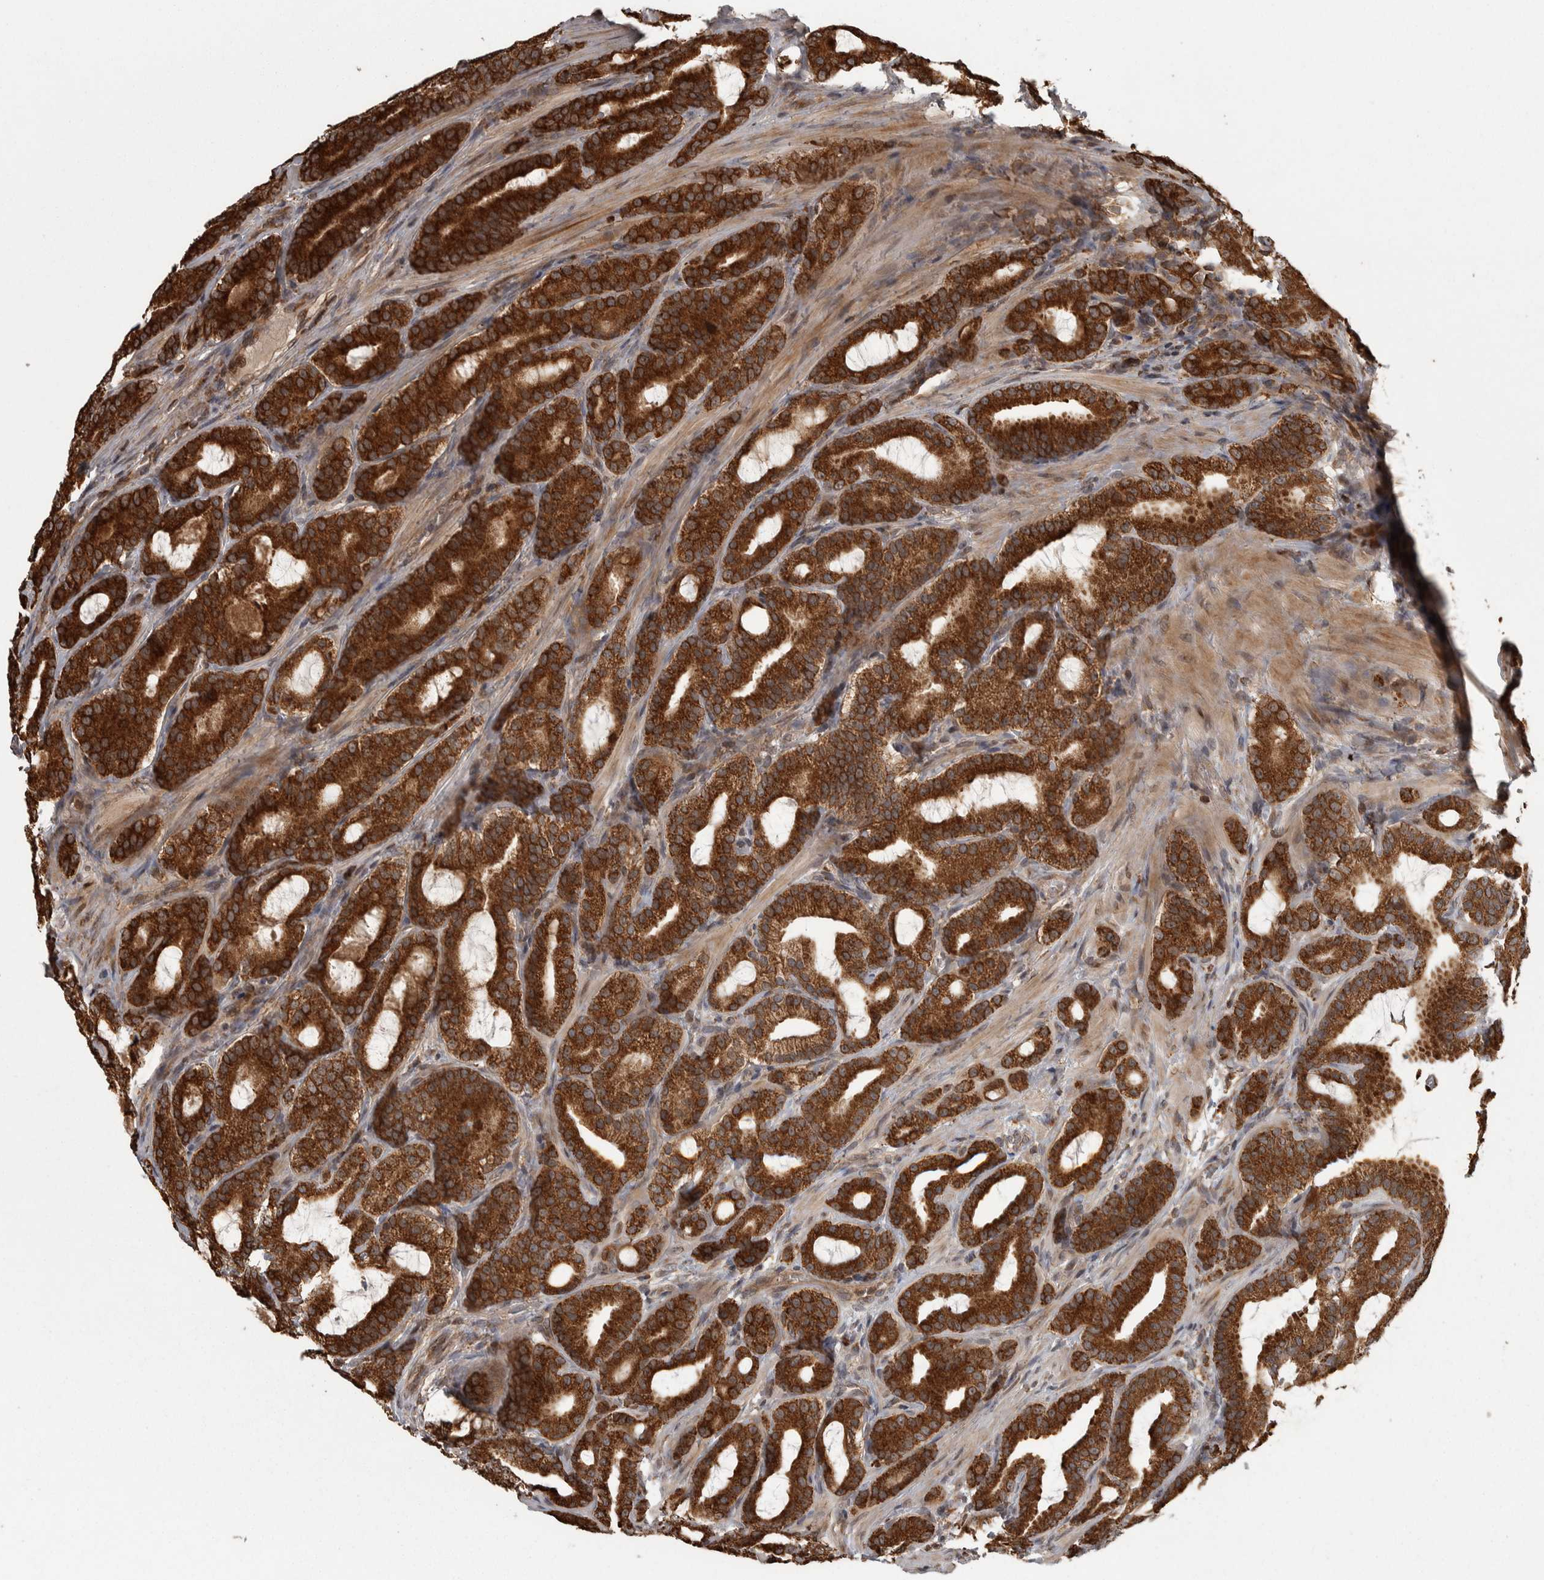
{"staining": {"intensity": "strong", "quantity": ">75%", "location": "cytoplasmic/membranous"}, "tissue": "prostate cancer", "cell_type": "Tumor cells", "image_type": "cancer", "snomed": [{"axis": "morphology", "description": "Adenocarcinoma, High grade"}, {"axis": "topography", "description": "Prostate"}], "caption": "Immunohistochemistry (IHC) of prostate high-grade adenocarcinoma exhibits high levels of strong cytoplasmic/membranous positivity in about >75% of tumor cells.", "gene": "AGBL3", "patient": {"sex": "male", "age": 60}}